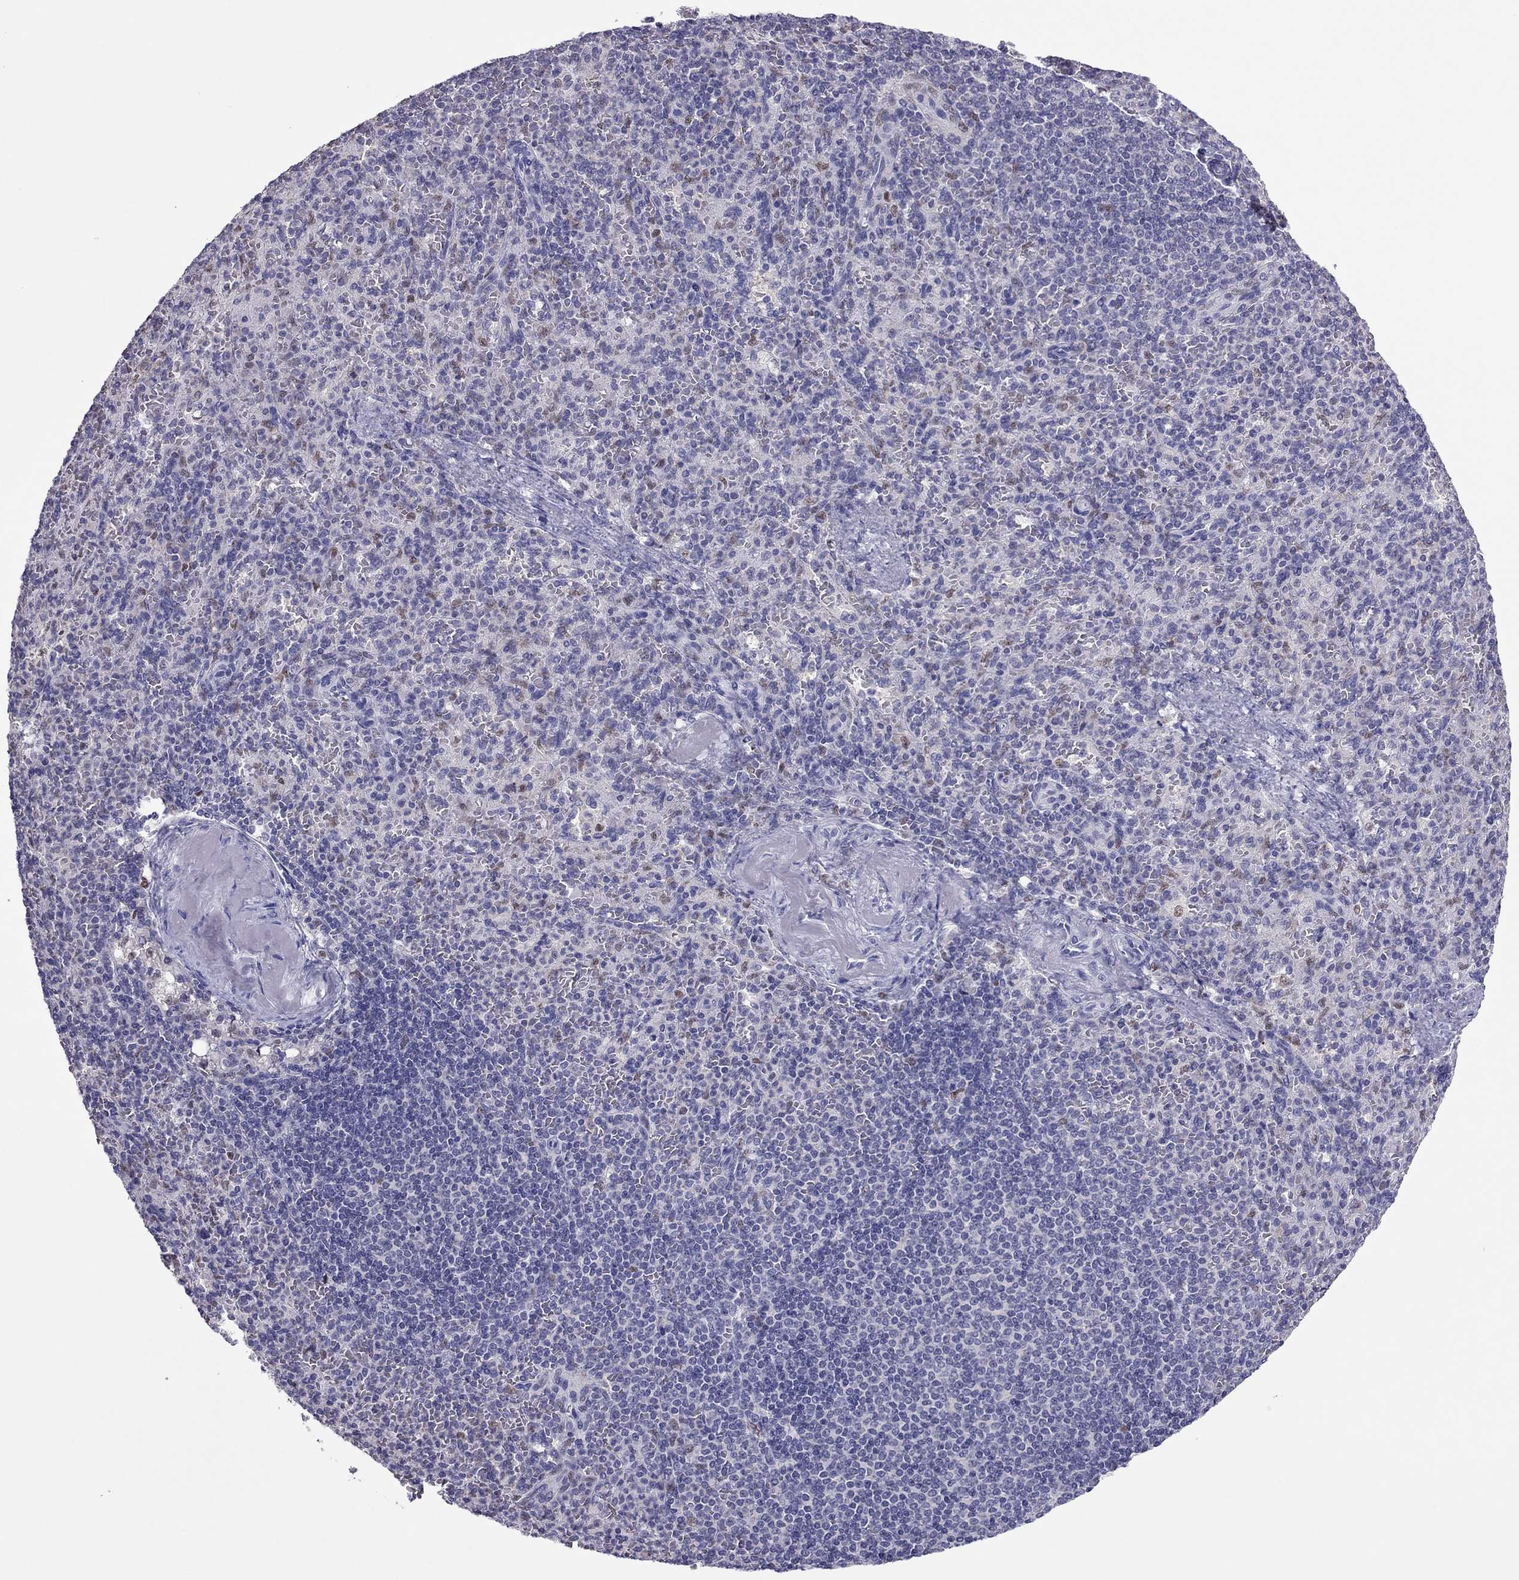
{"staining": {"intensity": "weak", "quantity": "<25%", "location": "nuclear"}, "tissue": "spleen", "cell_type": "Cells in red pulp", "image_type": "normal", "snomed": [{"axis": "morphology", "description": "Normal tissue, NOS"}, {"axis": "topography", "description": "Spleen"}], "caption": "The photomicrograph demonstrates no significant staining in cells in red pulp of spleen.", "gene": "SPINT3", "patient": {"sex": "female", "age": 74}}